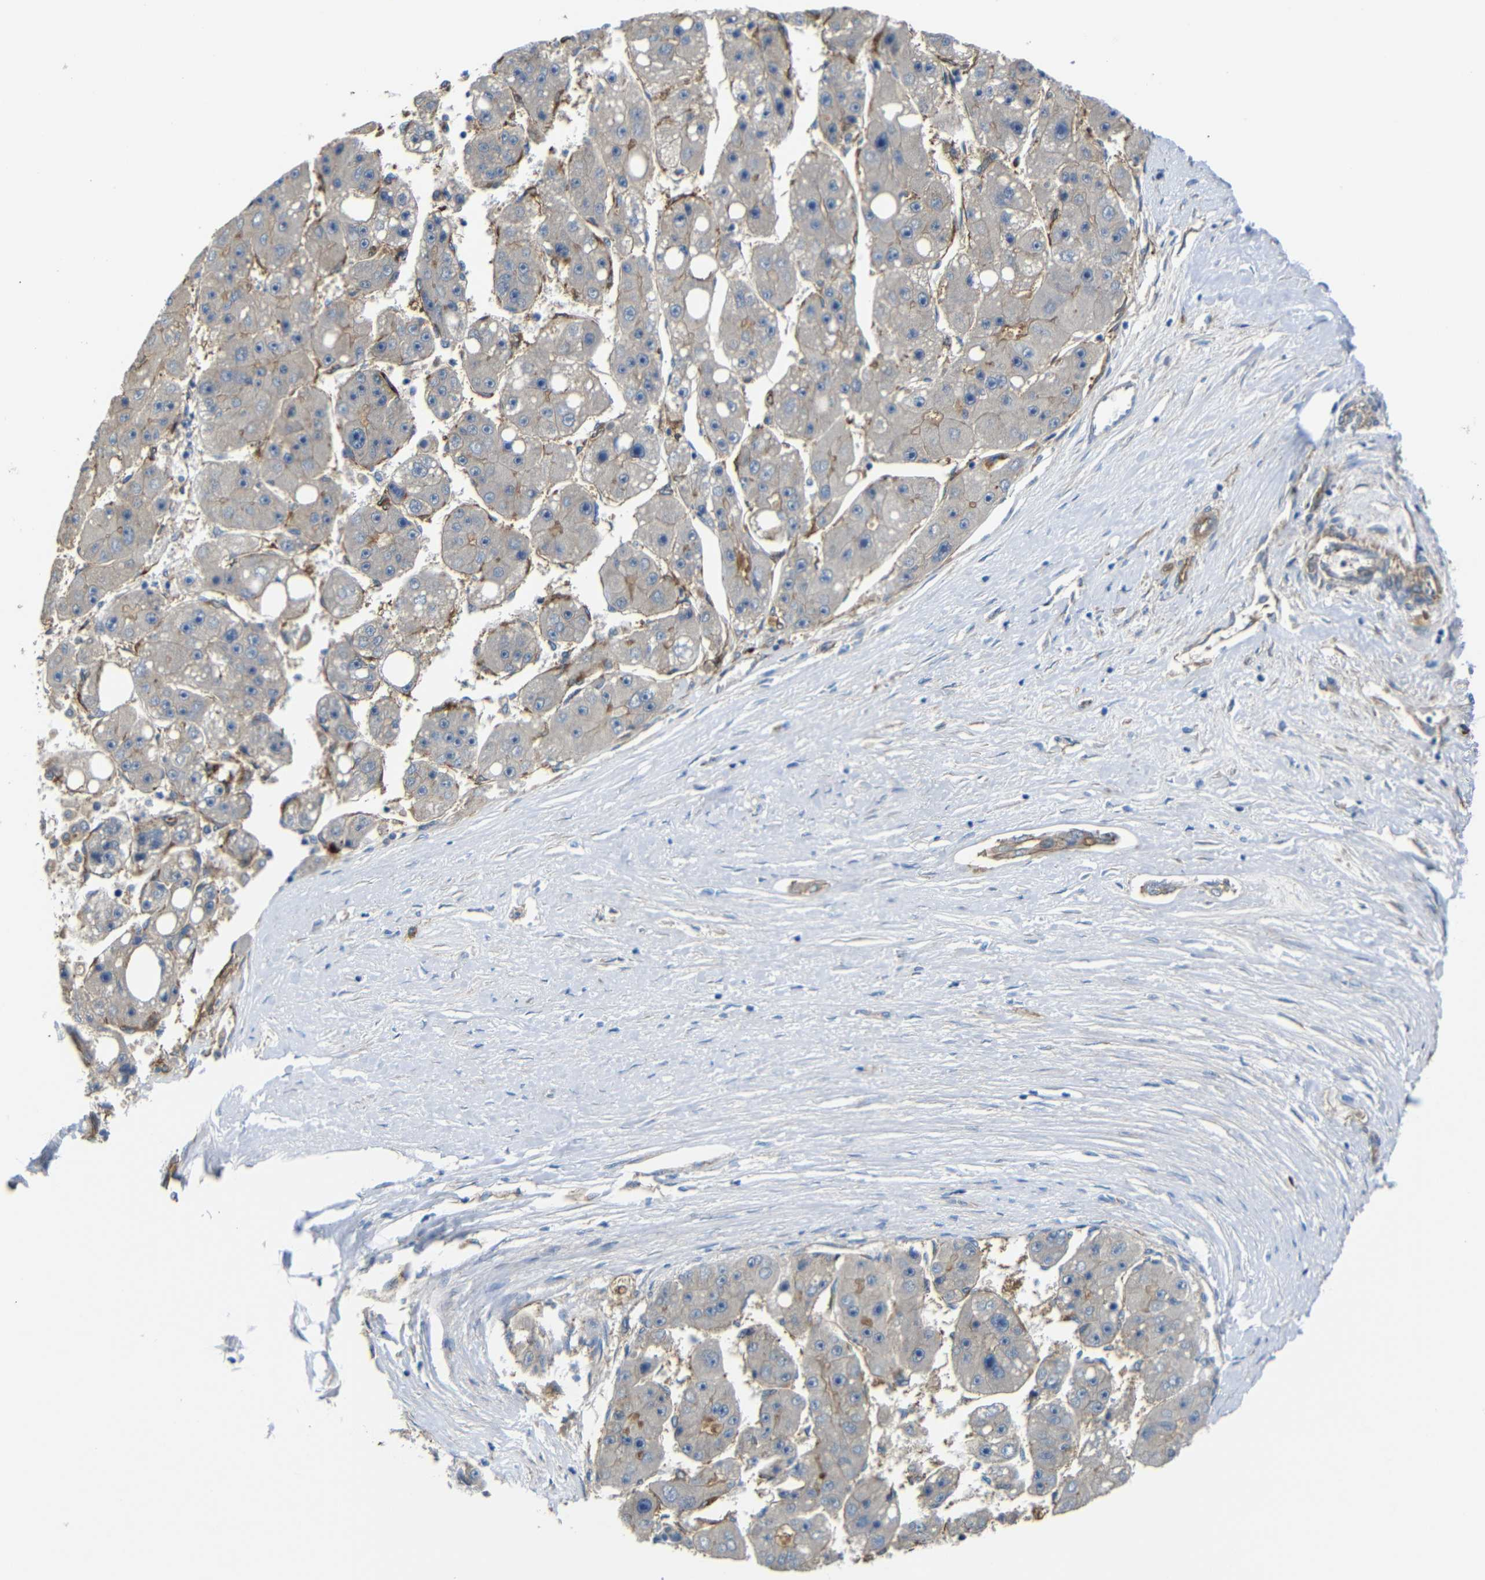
{"staining": {"intensity": "negative", "quantity": "none", "location": "none"}, "tissue": "liver cancer", "cell_type": "Tumor cells", "image_type": "cancer", "snomed": [{"axis": "morphology", "description": "Carcinoma, Hepatocellular, NOS"}, {"axis": "topography", "description": "Liver"}], "caption": "The micrograph reveals no significant expression in tumor cells of liver cancer (hepatocellular carcinoma).", "gene": "MYO1B", "patient": {"sex": "female", "age": 61}}